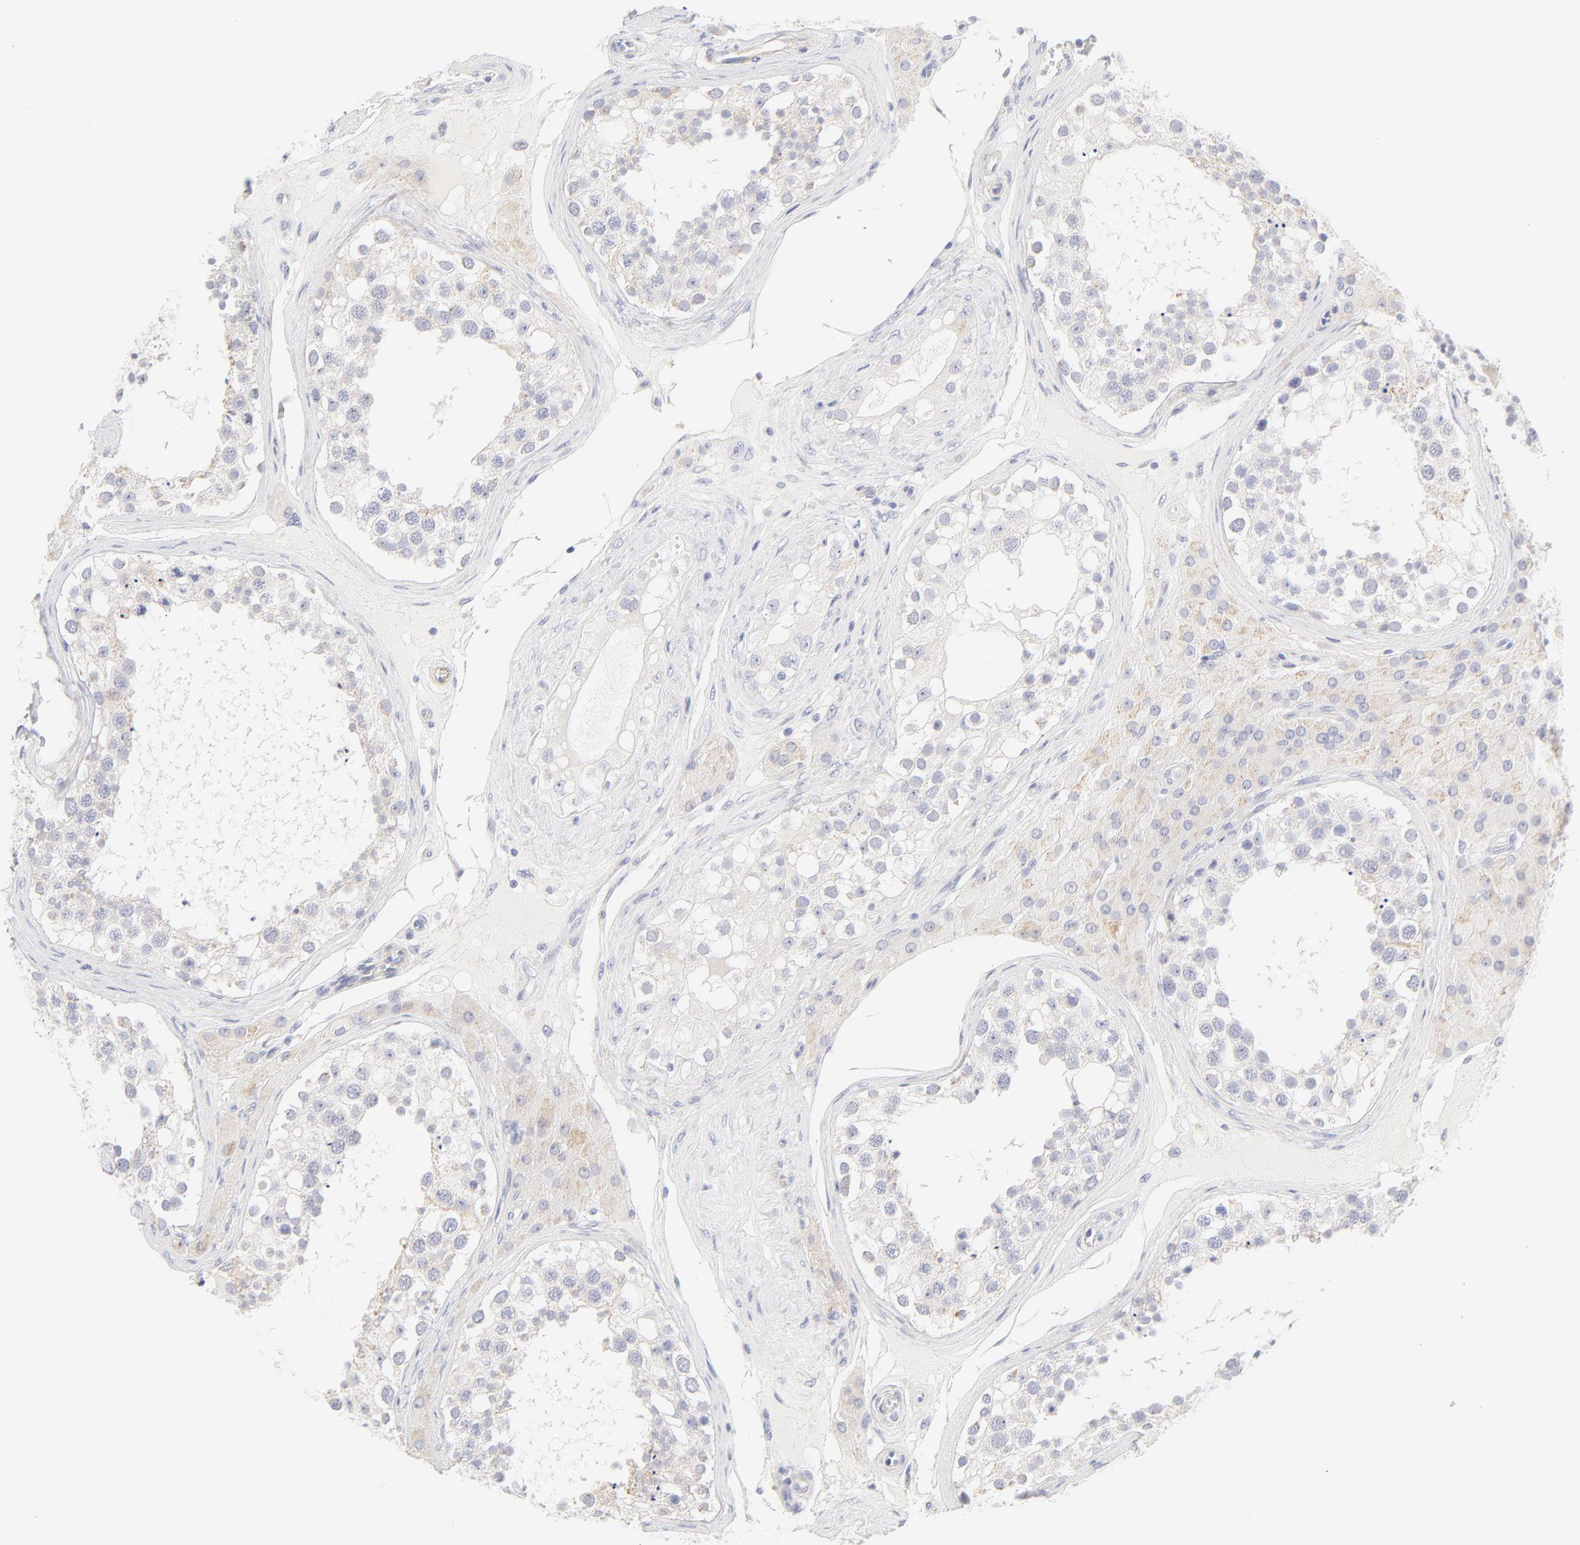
{"staining": {"intensity": "weak", "quantity": "<25%", "location": "cytoplasmic/membranous"}, "tissue": "testis", "cell_type": "Cells in seminiferous ducts", "image_type": "normal", "snomed": [{"axis": "morphology", "description": "Normal tissue, NOS"}, {"axis": "topography", "description": "Testis"}], "caption": "Testis stained for a protein using IHC displays no positivity cells in seminiferous ducts.", "gene": "NPNT", "patient": {"sex": "male", "age": 68}}